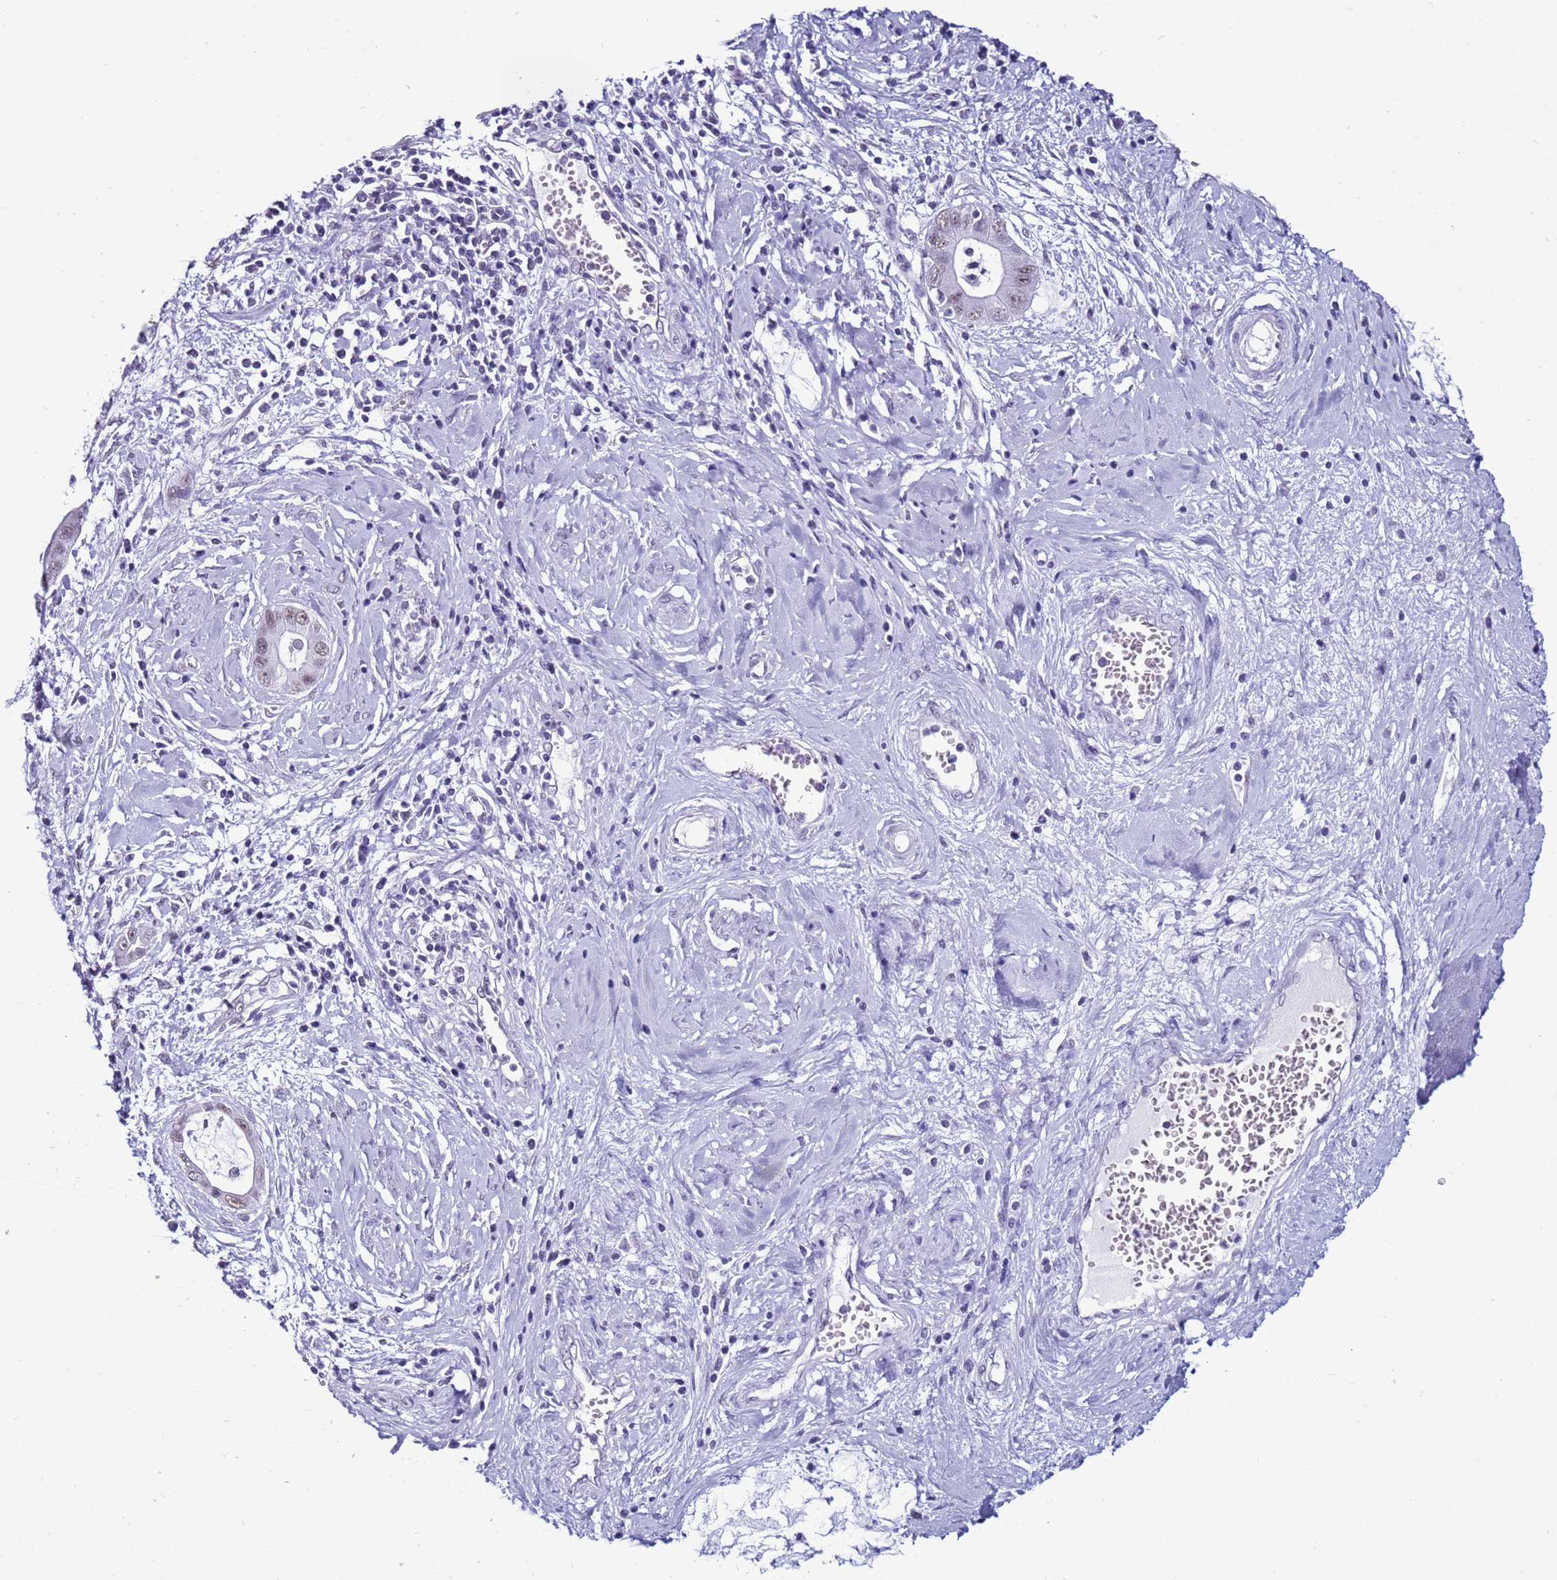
{"staining": {"intensity": "weak", "quantity": ">75%", "location": "nuclear"}, "tissue": "cervical cancer", "cell_type": "Tumor cells", "image_type": "cancer", "snomed": [{"axis": "morphology", "description": "Adenocarcinoma, NOS"}, {"axis": "topography", "description": "Cervix"}], "caption": "A low amount of weak nuclear staining is appreciated in about >75% of tumor cells in cervical adenocarcinoma tissue. (IHC, brightfield microscopy, high magnification).", "gene": "DHX15", "patient": {"sex": "female", "age": 44}}